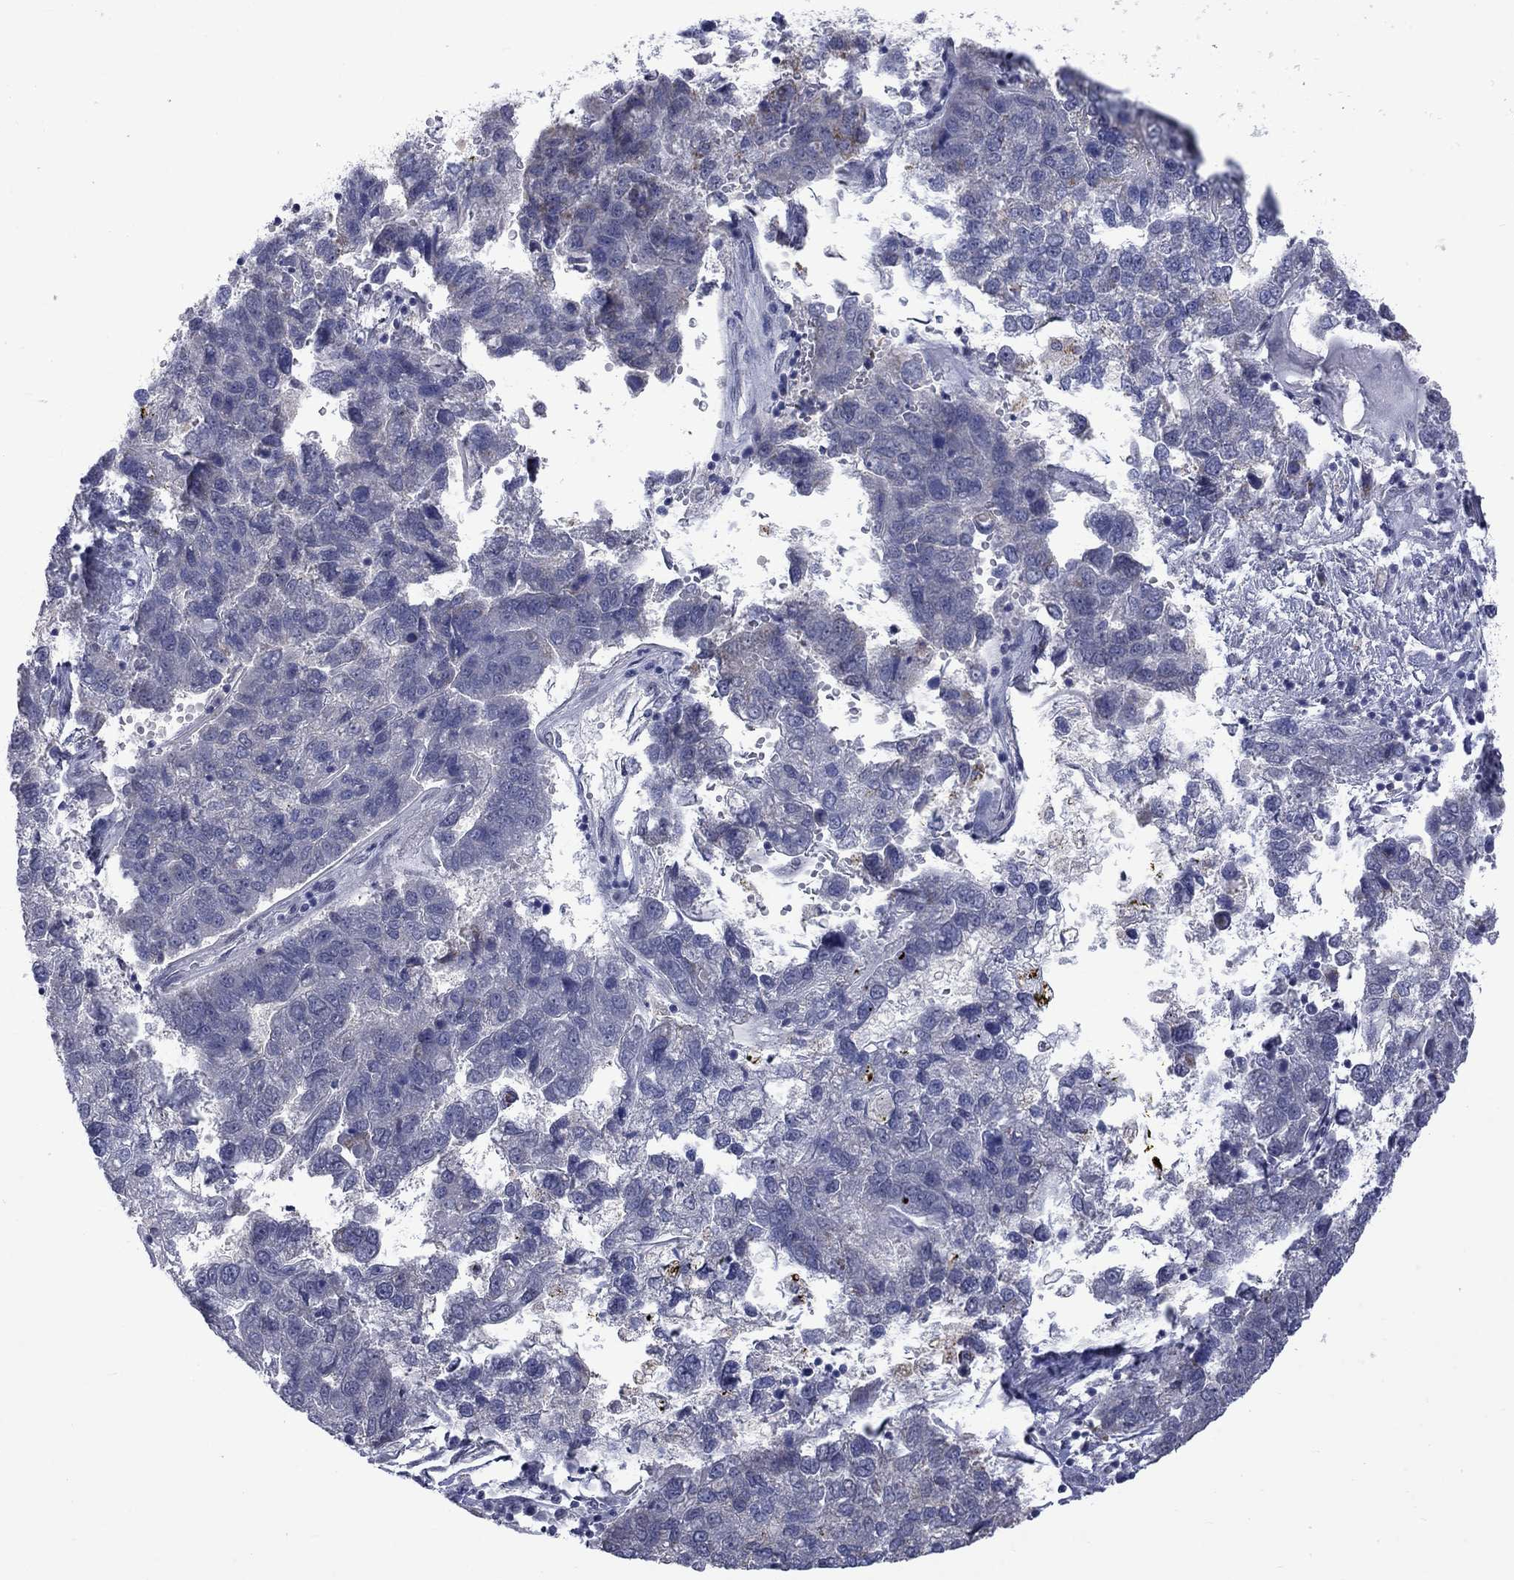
{"staining": {"intensity": "negative", "quantity": "none", "location": "none"}, "tissue": "pancreatic cancer", "cell_type": "Tumor cells", "image_type": "cancer", "snomed": [{"axis": "morphology", "description": "Adenocarcinoma, NOS"}, {"axis": "topography", "description": "Pancreas"}], "caption": "Immunohistochemistry (IHC) of pancreatic adenocarcinoma exhibits no positivity in tumor cells.", "gene": "KCNJ16", "patient": {"sex": "female", "age": 61}}